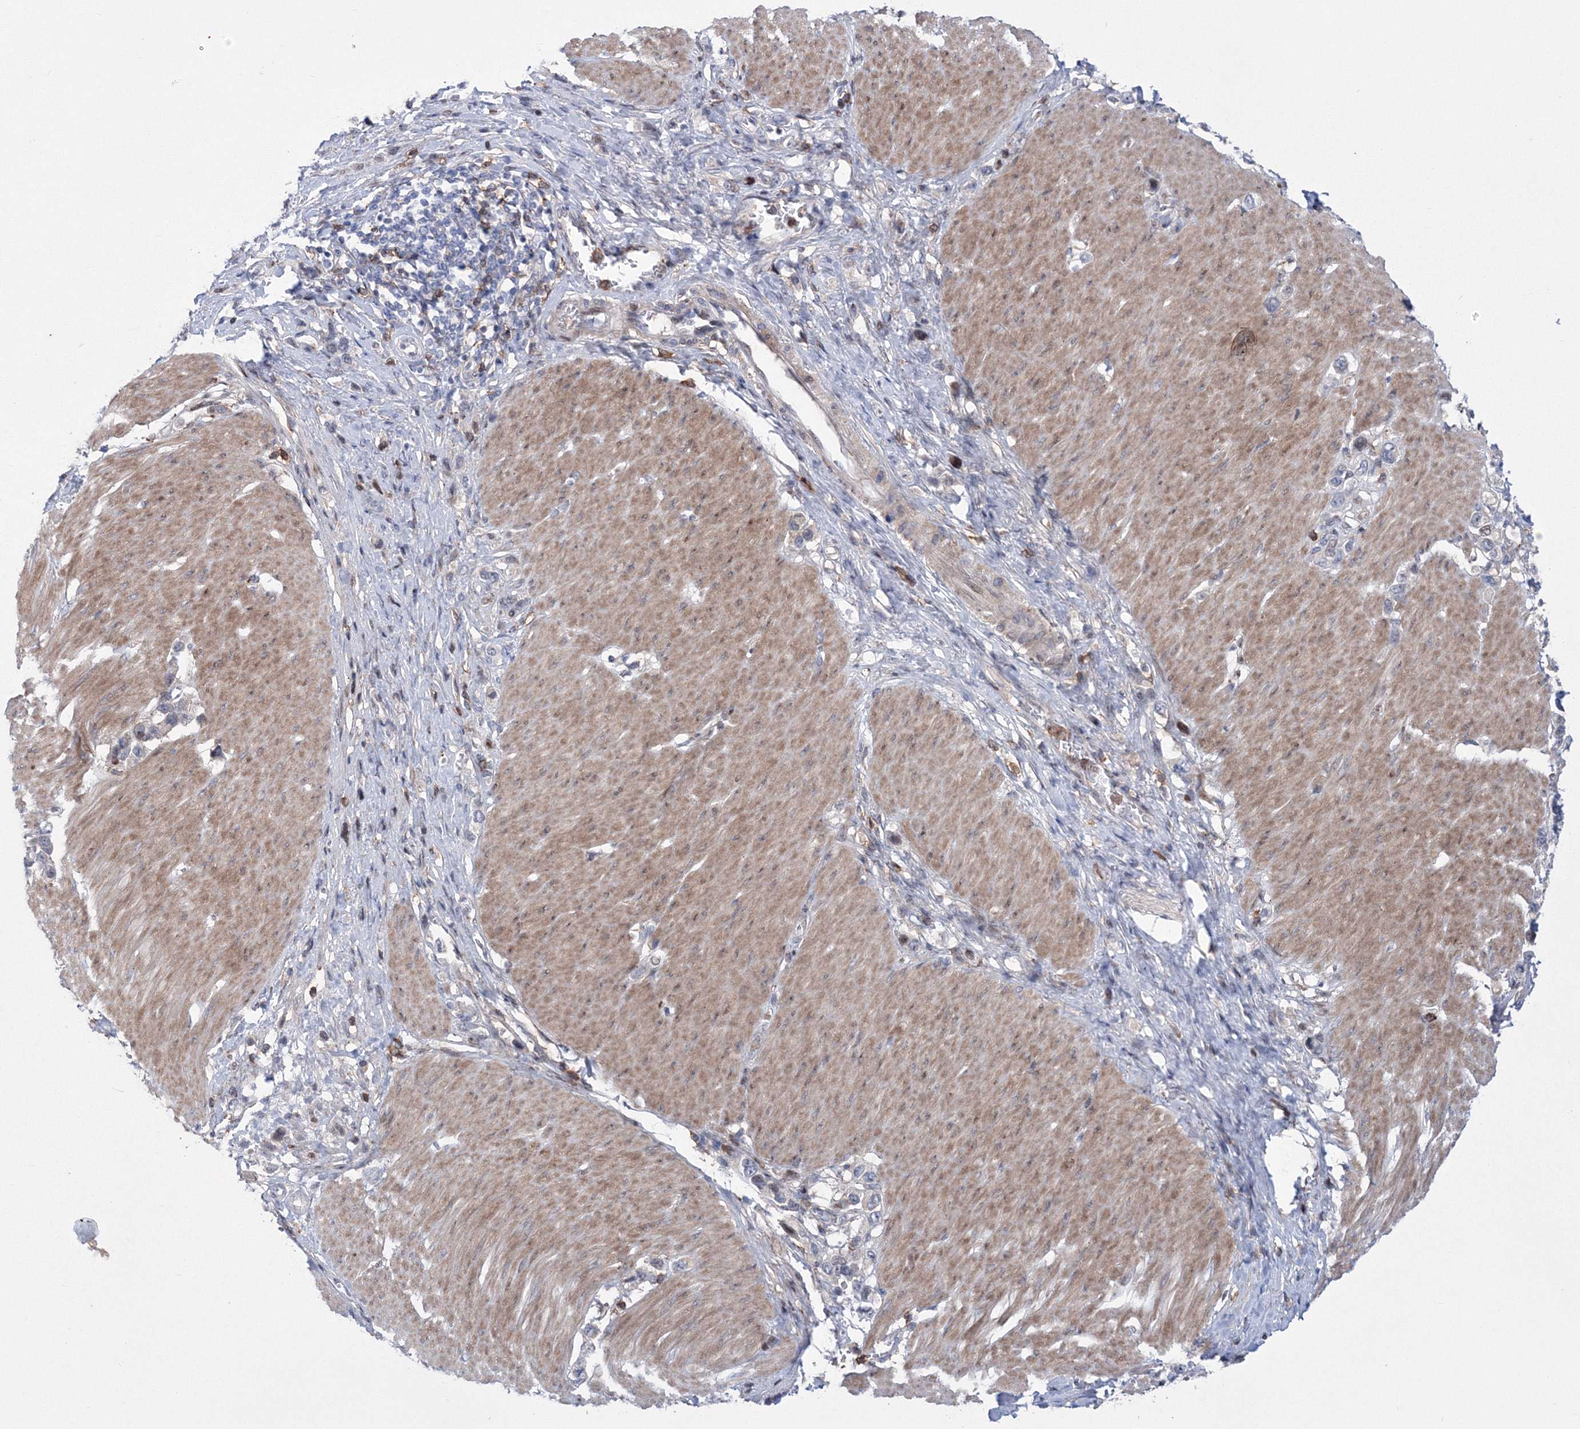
{"staining": {"intensity": "negative", "quantity": "none", "location": "none"}, "tissue": "stomach cancer", "cell_type": "Tumor cells", "image_type": "cancer", "snomed": [{"axis": "morphology", "description": "Normal tissue, NOS"}, {"axis": "morphology", "description": "Adenocarcinoma, NOS"}, {"axis": "topography", "description": "Stomach, upper"}, {"axis": "topography", "description": "Stomach"}], "caption": "Photomicrograph shows no significant protein expression in tumor cells of stomach cancer. (Stains: DAB (3,3'-diaminobenzidine) immunohistochemistry with hematoxylin counter stain, Microscopy: brightfield microscopy at high magnification).", "gene": "RNPEPL1", "patient": {"sex": "female", "age": 65}}